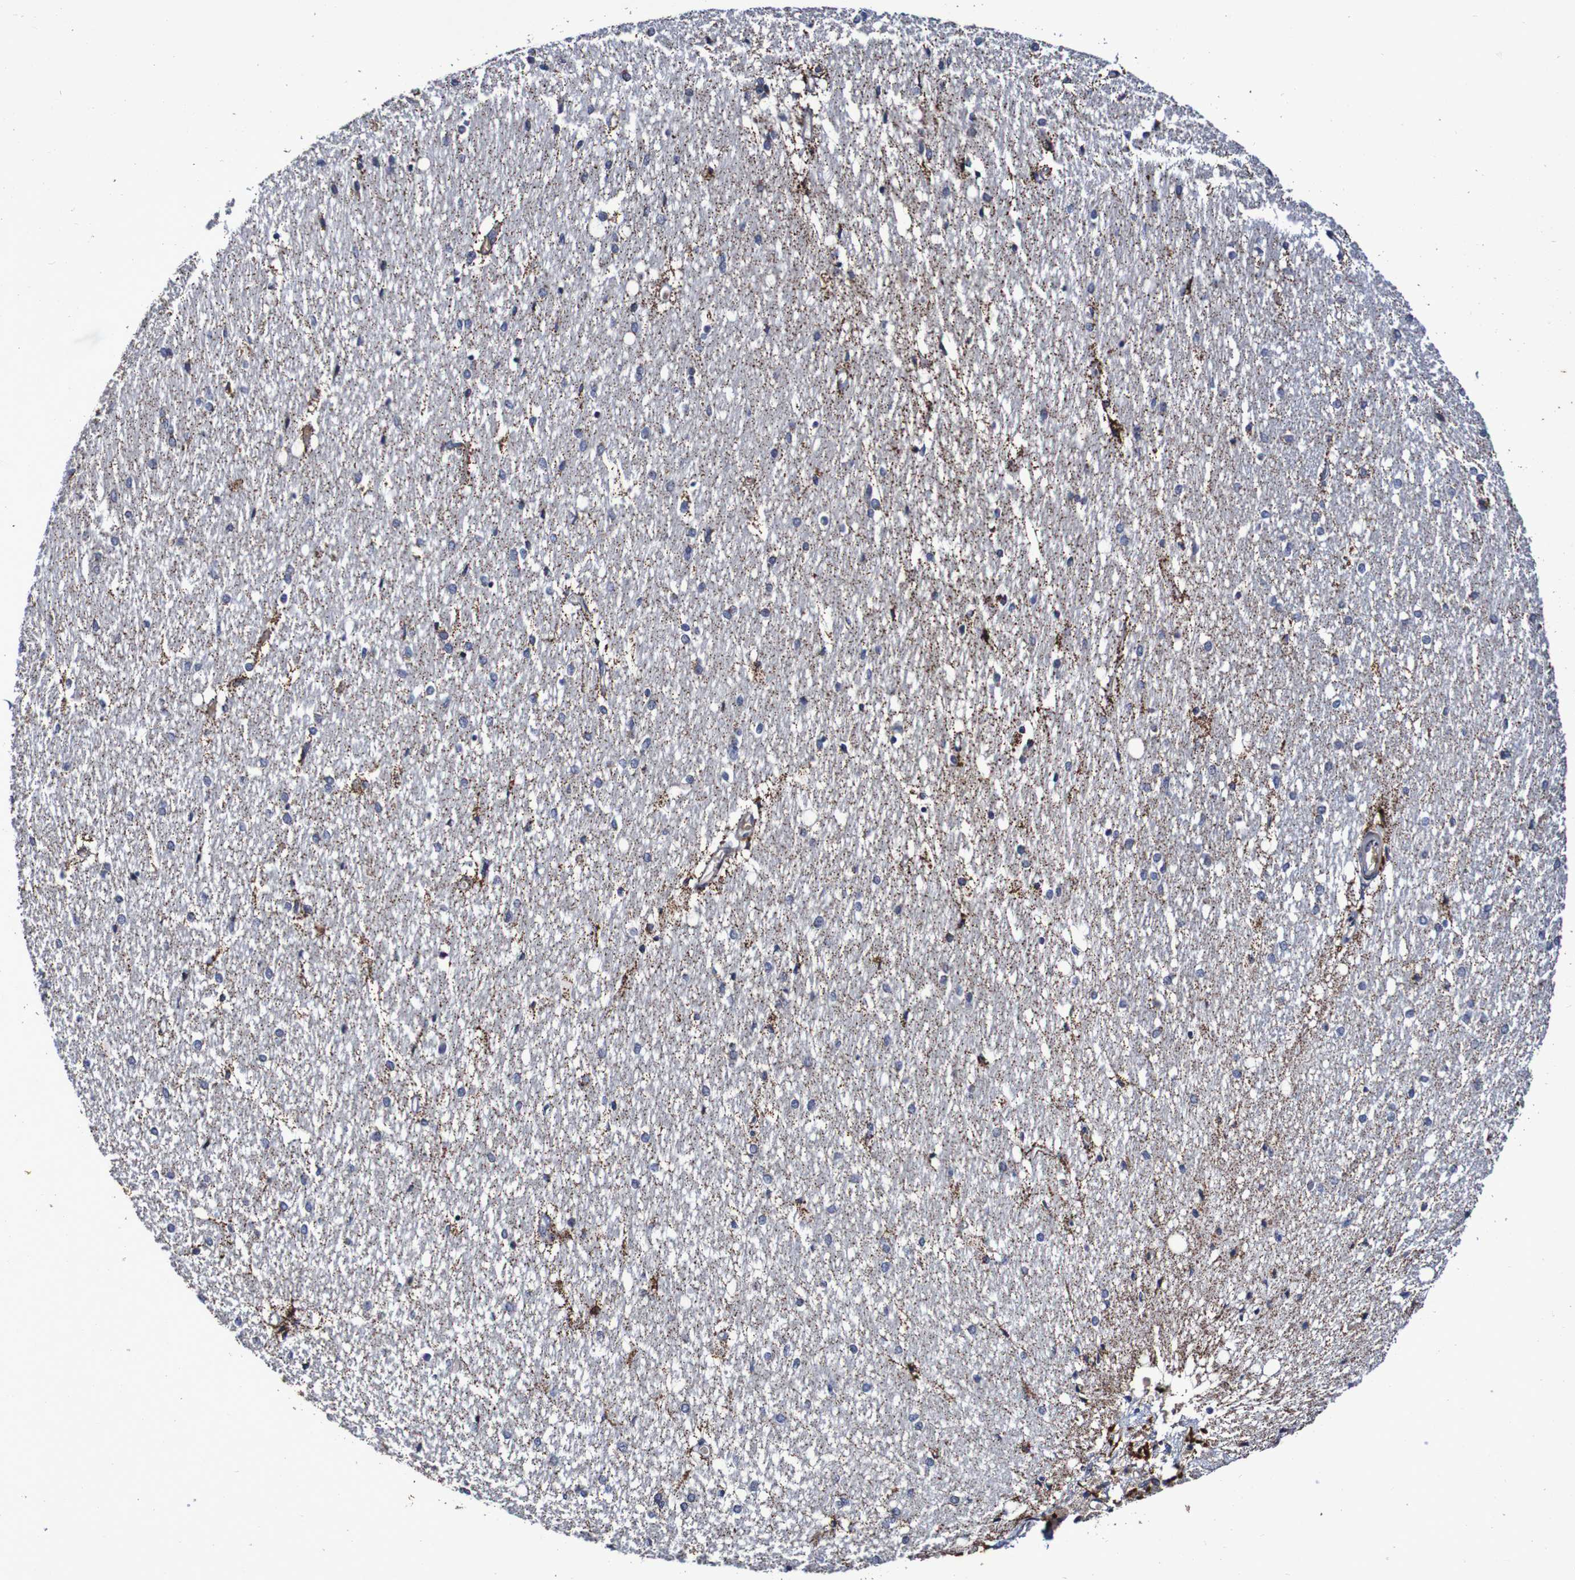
{"staining": {"intensity": "negative", "quantity": "none", "location": "none"}, "tissue": "hippocampus", "cell_type": "Glial cells", "image_type": "normal", "snomed": [{"axis": "morphology", "description": "Normal tissue, NOS"}, {"axis": "topography", "description": "Hippocampus"}], "caption": "An IHC photomicrograph of unremarkable hippocampus is shown. There is no staining in glial cells of hippocampus. (Stains: DAB immunohistochemistry (IHC) with hematoxylin counter stain, Microscopy: brightfield microscopy at high magnification).", "gene": "WNT4", "patient": {"sex": "female", "age": 19}}